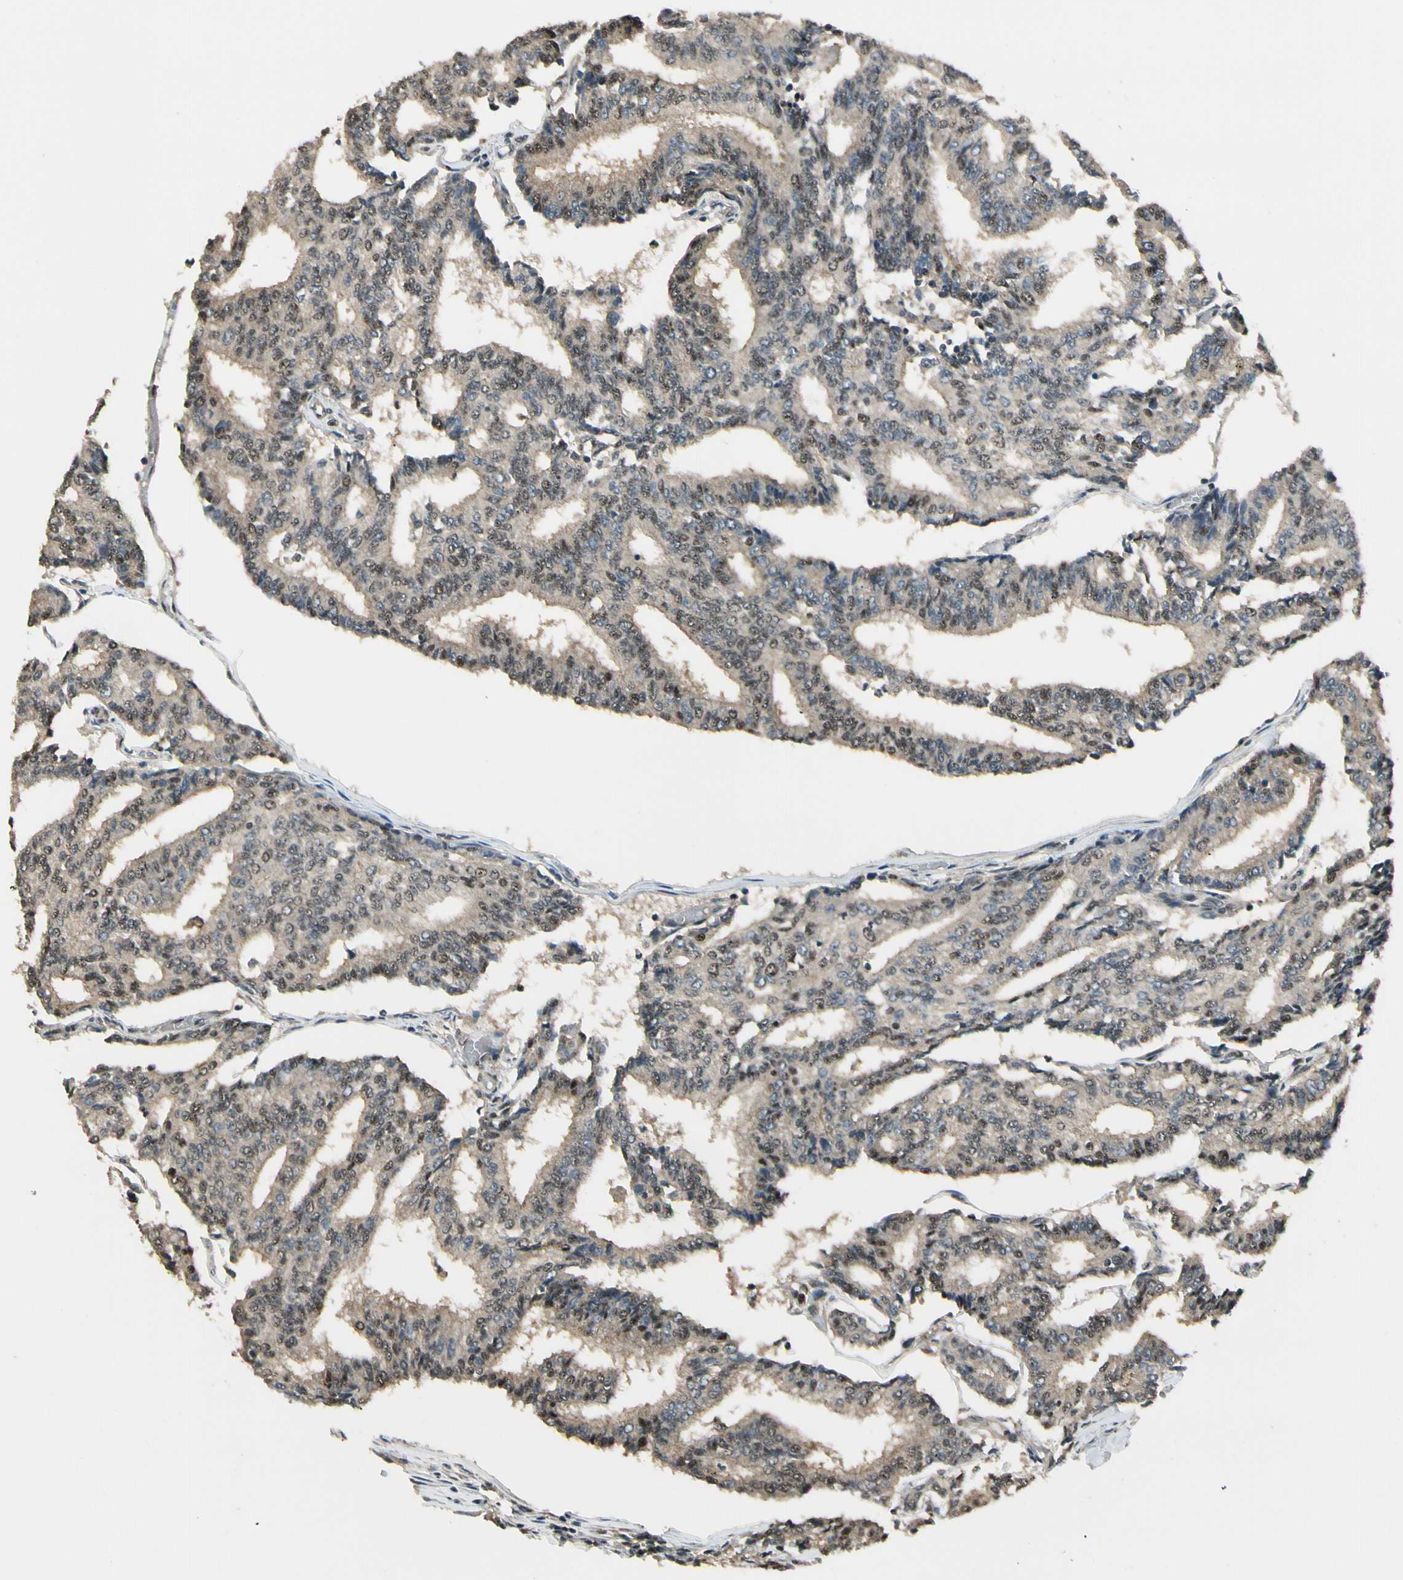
{"staining": {"intensity": "weak", "quantity": ">75%", "location": "cytoplasmic/membranous,nuclear"}, "tissue": "prostate cancer", "cell_type": "Tumor cells", "image_type": "cancer", "snomed": [{"axis": "morphology", "description": "Adenocarcinoma, High grade"}, {"axis": "topography", "description": "Prostate"}], "caption": "Tumor cells show low levels of weak cytoplasmic/membranous and nuclear staining in about >75% of cells in human prostate cancer. (DAB IHC, brown staining for protein, blue staining for nuclei).", "gene": "MCPH1", "patient": {"sex": "male", "age": 55}}